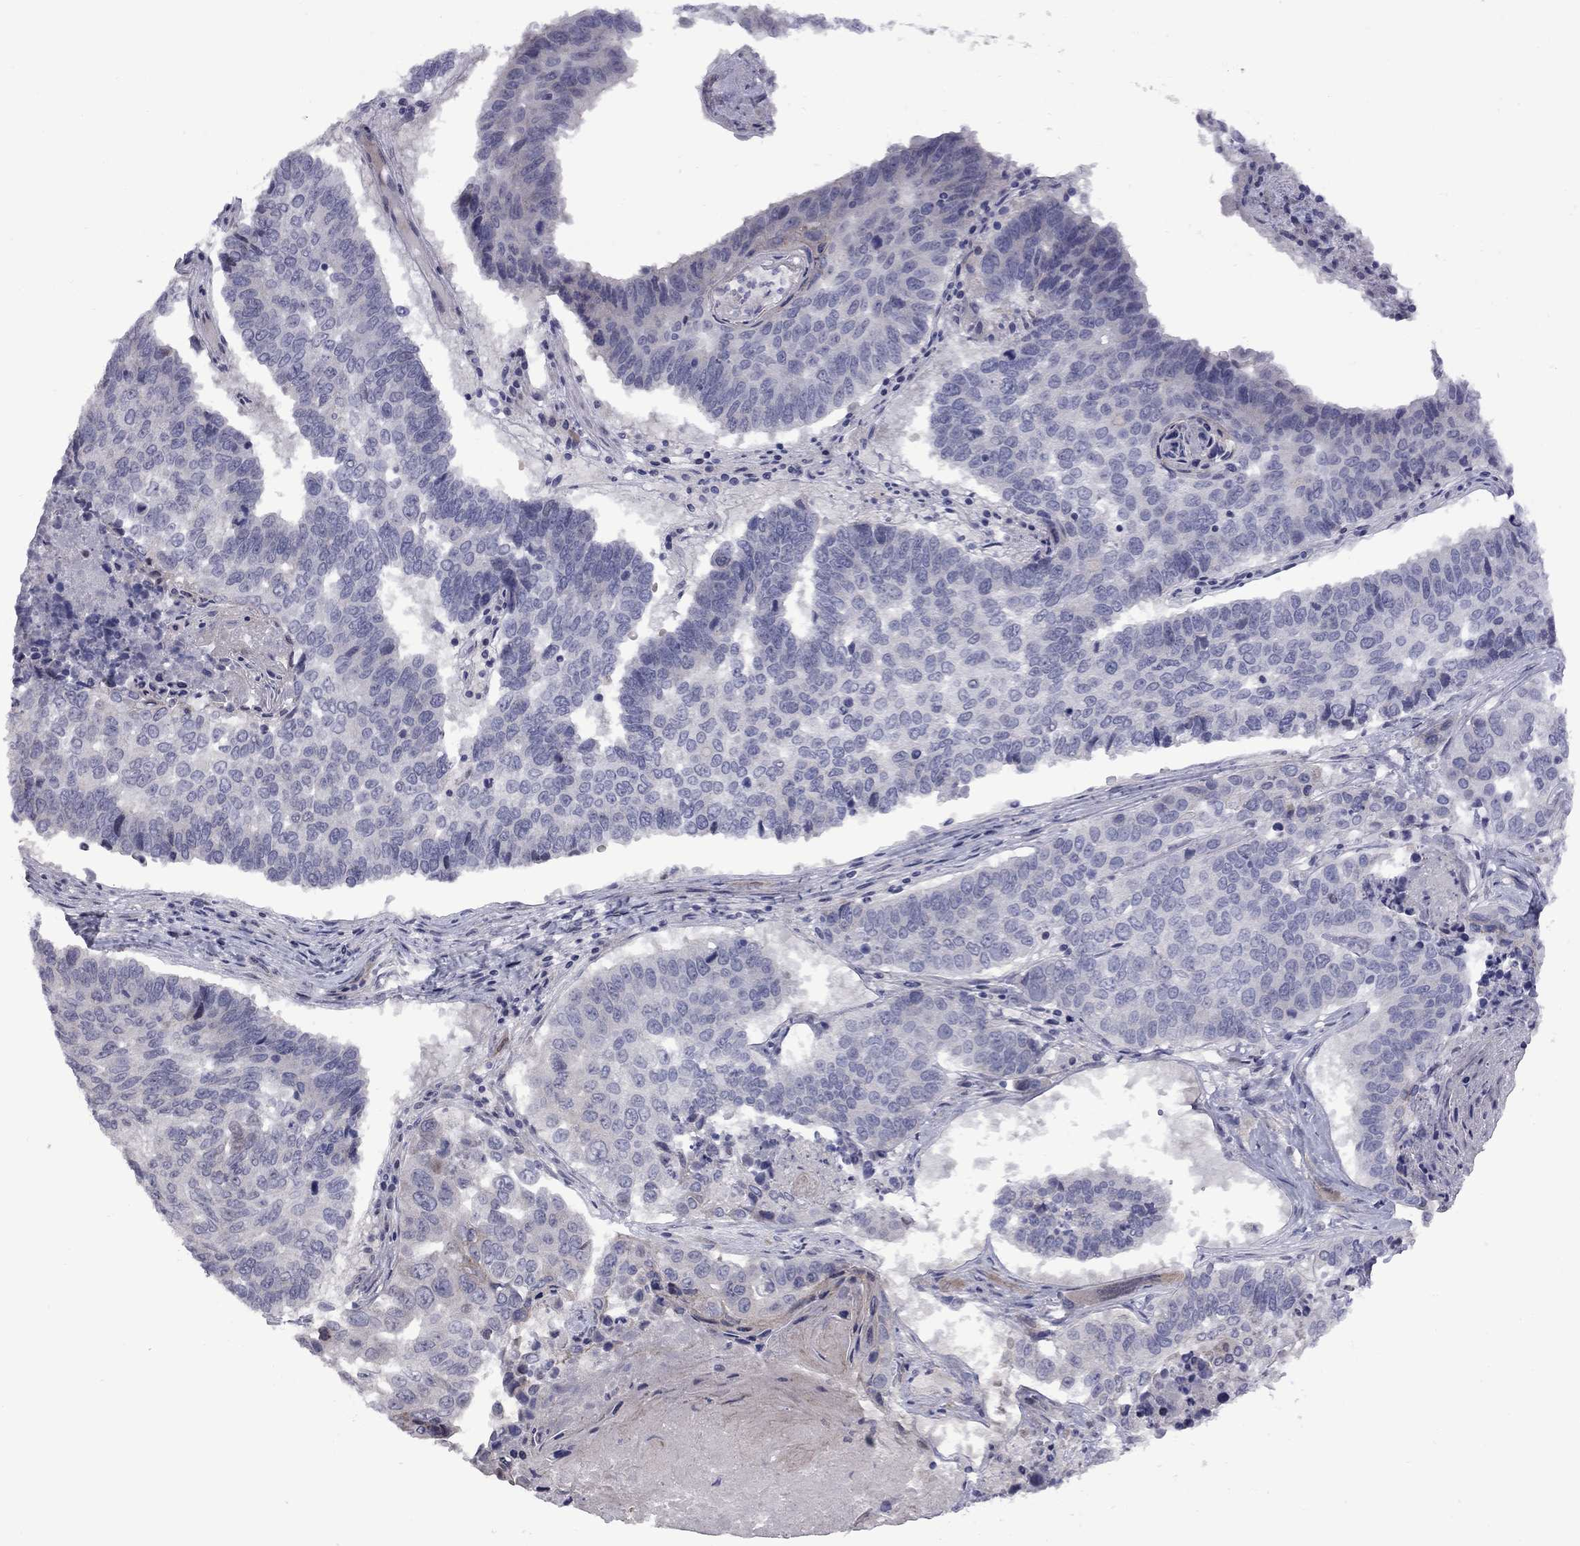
{"staining": {"intensity": "negative", "quantity": "none", "location": "none"}, "tissue": "lung cancer", "cell_type": "Tumor cells", "image_type": "cancer", "snomed": [{"axis": "morphology", "description": "Squamous cell carcinoma, NOS"}, {"axis": "topography", "description": "Lung"}], "caption": "Immunohistochemistry (IHC) image of human squamous cell carcinoma (lung) stained for a protein (brown), which exhibits no positivity in tumor cells.", "gene": "NRARP", "patient": {"sex": "male", "age": 73}}